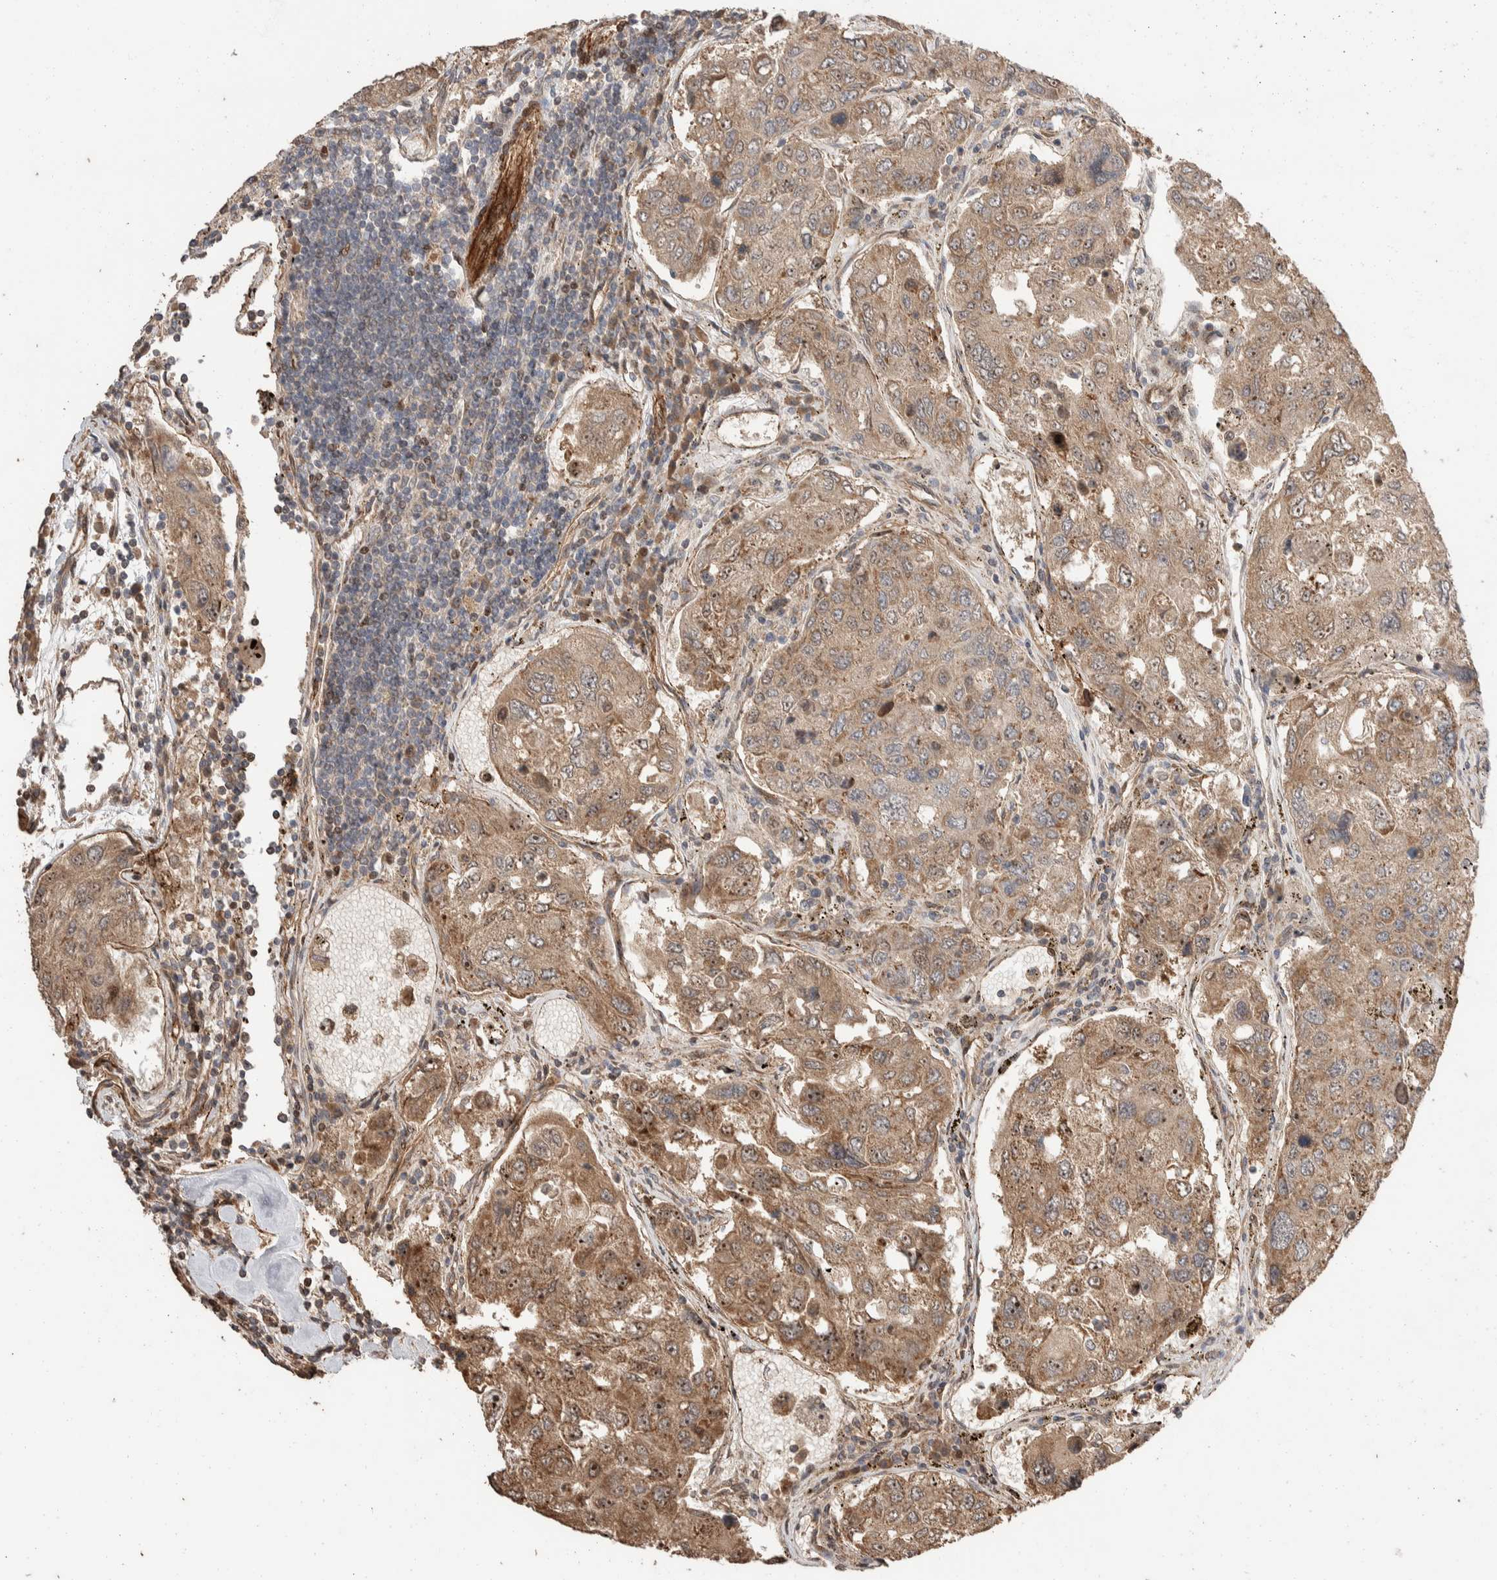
{"staining": {"intensity": "moderate", "quantity": ">75%", "location": "cytoplasmic/membranous"}, "tissue": "urothelial cancer", "cell_type": "Tumor cells", "image_type": "cancer", "snomed": [{"axis": "morphology", "description": "Urothelial carcinoma, High grade"}, {"axis": "topography", "description": "Lymph node"}, {"axis": "topography", "description": "Urinary bladder"}], "caption": "A photomicrograph showing moderate cytoplasmic/membranous positivity in approximately >75% of tumor cells in urothelial cancer, as visualized by brown immunohistochemical staining.", "gene": "ERC1", "patient": {"sex": "male", "age": 51}}